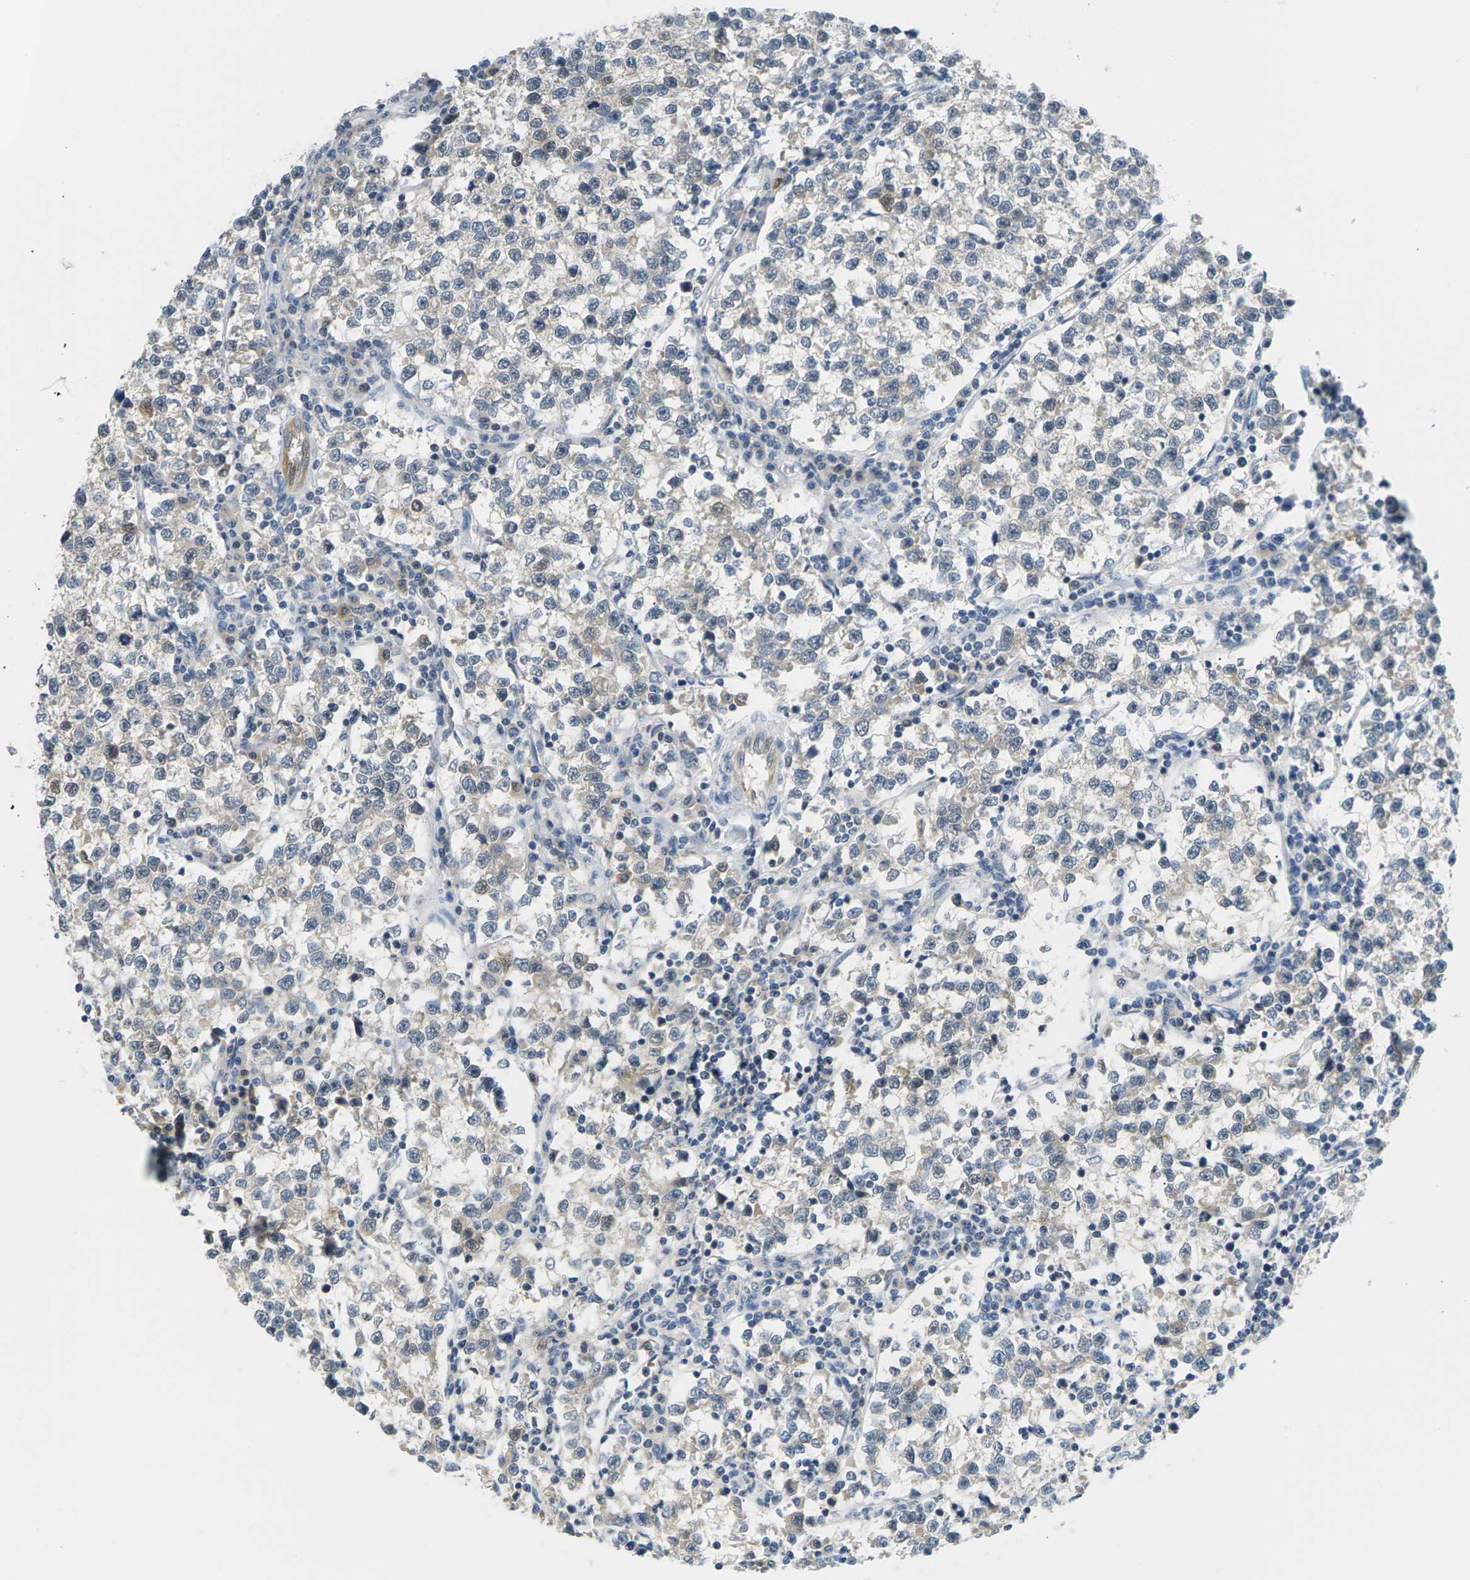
{"staining": {"intensity": "weak", "quantity": "<25%", "location": "cytoplasmic/membranous"}, "tissue": "testis cancer", "cell_type": "Tumor cells", "image_type": "cancer", "snomed": [{"axis": "morphology", "description": "Normal tissue, NOS"}, {"axis": "morphology", "description": "Seminoma, NOS"}, {"axis": "topography", "description": "Testis"}], "caption": "Immunohistochemical staining of testis seminoma demonstrates no significant positivity in tumor cells. (Brightfield microscopy of DAB IHC at high magnification).", "gene": "PSAT1", "patient": {"sex": "male", "age": 43}}